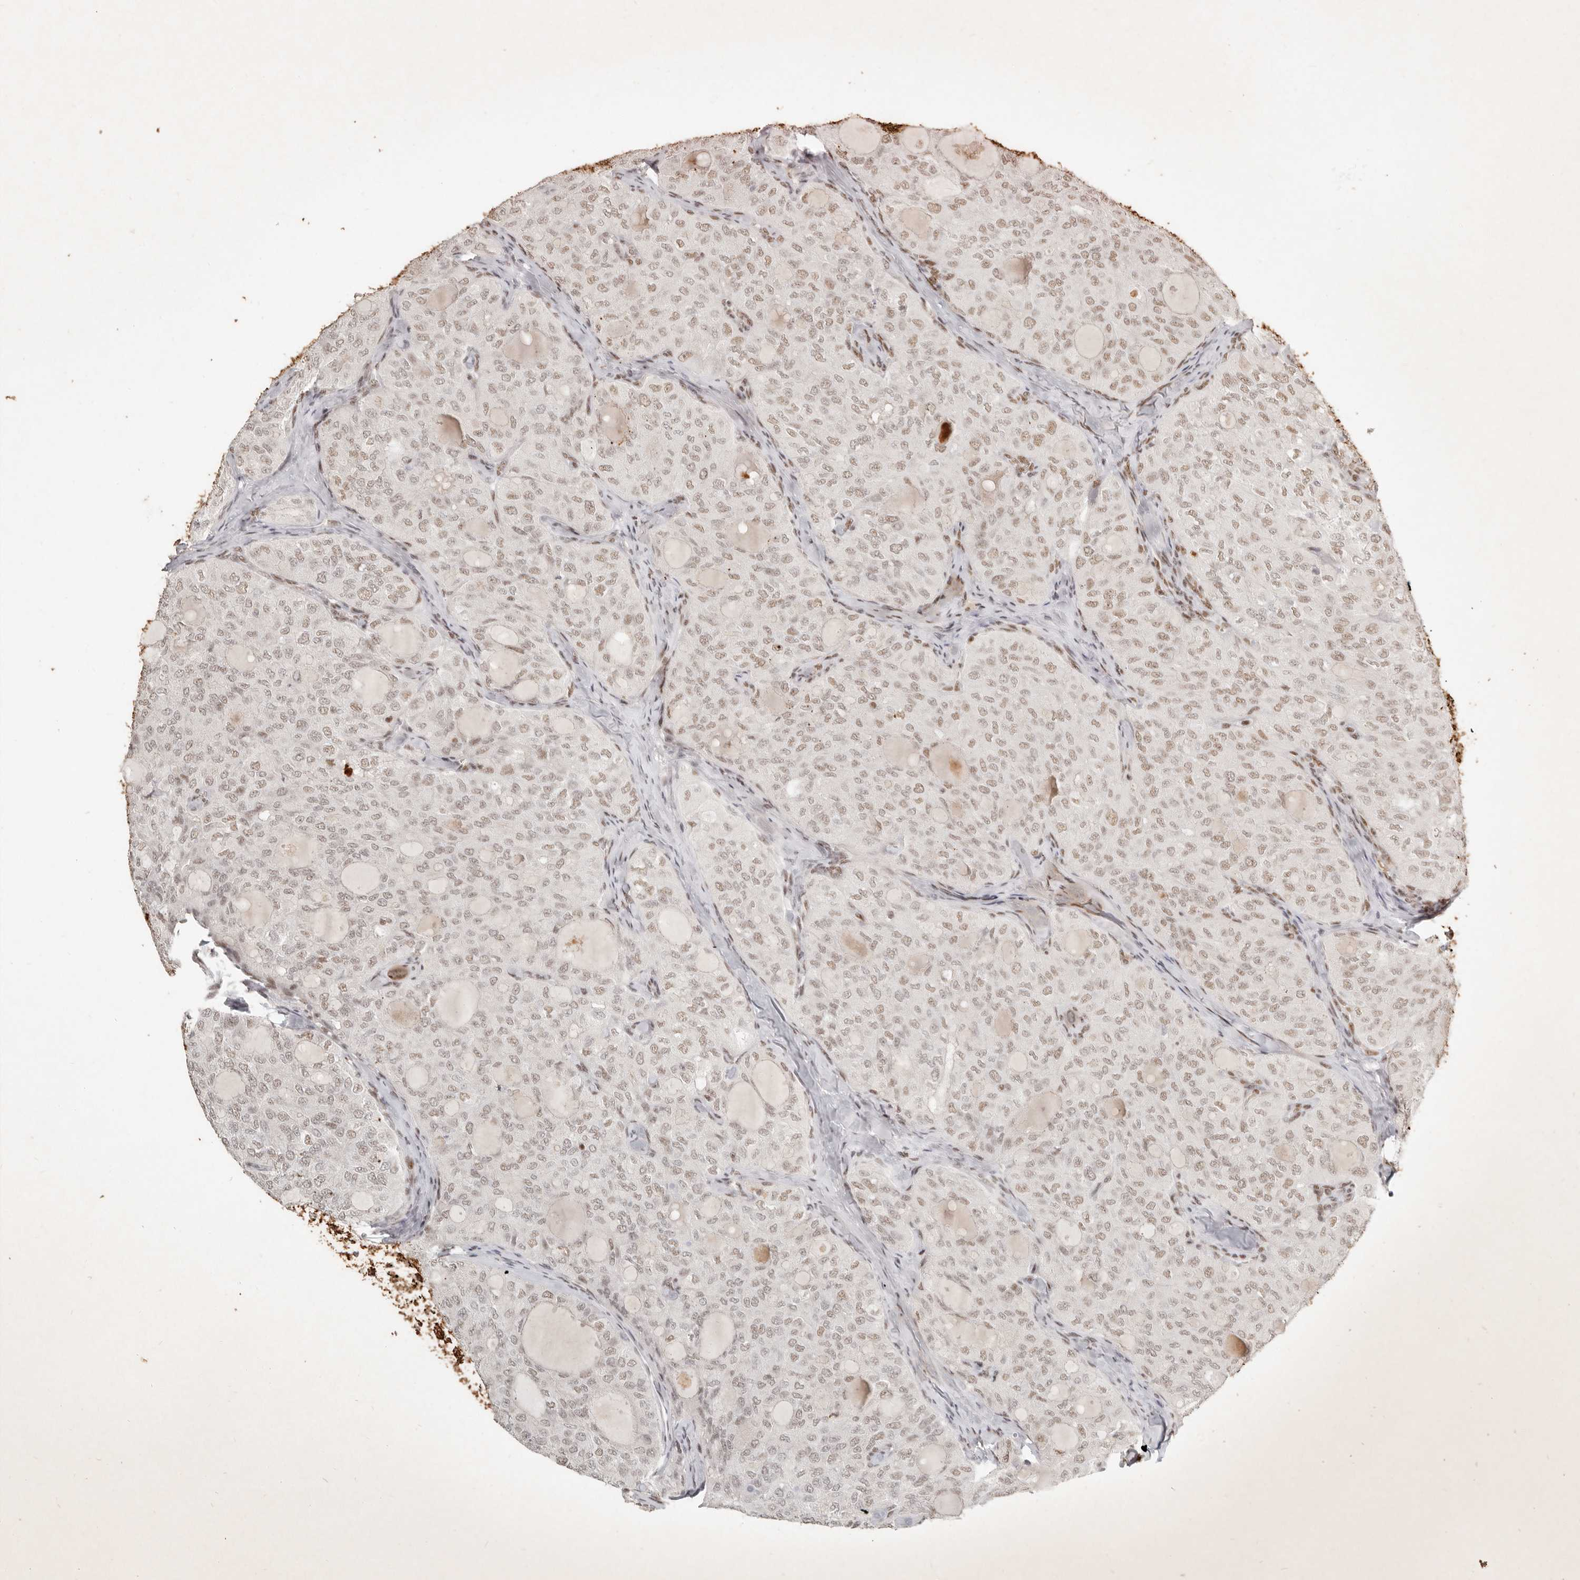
{"staining": {"intensity": "weak", "quantity": ">75%", "location": "nuclear"}, "tissue": "thyroid cancer", "cell_type": "Tumor cells", "image_type": "cancer", "snomed": [{"axis": "morphology", "description": "Follicular adenoma carcinoma, NOS"}, {"axis": "topography", "description": "Thyroid gland"}], "caption": "Thyroid cancer was stained to show a protein in brown. There is low levels of weak nuclear positivity in about >75% of tumor cells.", "gene": "GABPA", "patient": {"sex": "male", "age": 75}}